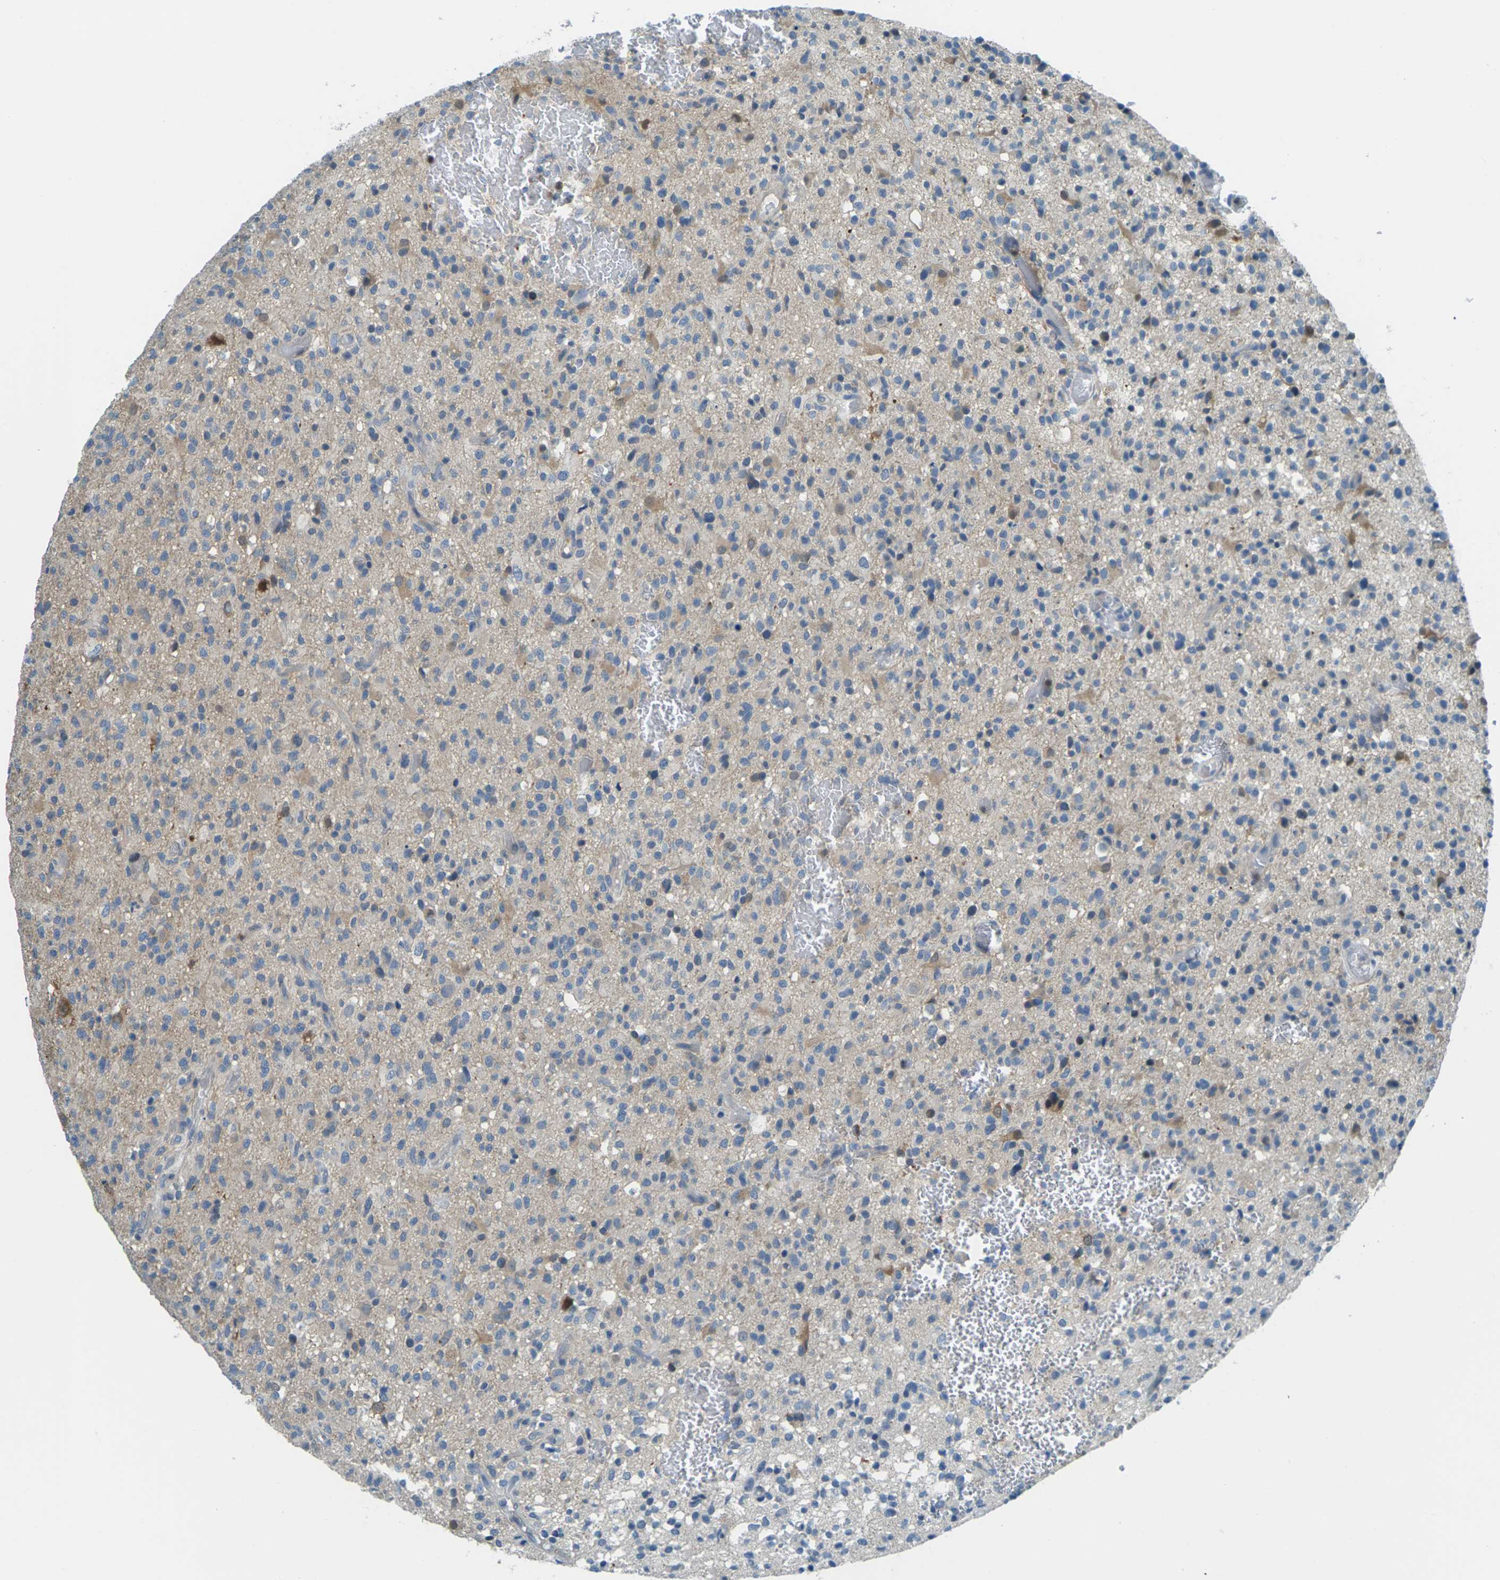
{"staining": {"intensity": "weak", "quantity": "<25%", "location": "cytoplasmic/membranous"}, "tissue": "glioma", "cell_type": "Tumor cells", "image_type": "cancer", "snomed": [{"axis": "morphology", "description": "Glioma, malignant, High grade"}, {"axis": "topography", "description": "Brain"}], "caption": "The histopathology image exhibits no significant positivity in tumor cells of malignant glioma (high-grade).", "gene": "NANOS2", "patient": {"sex": "male", "age": 71}}